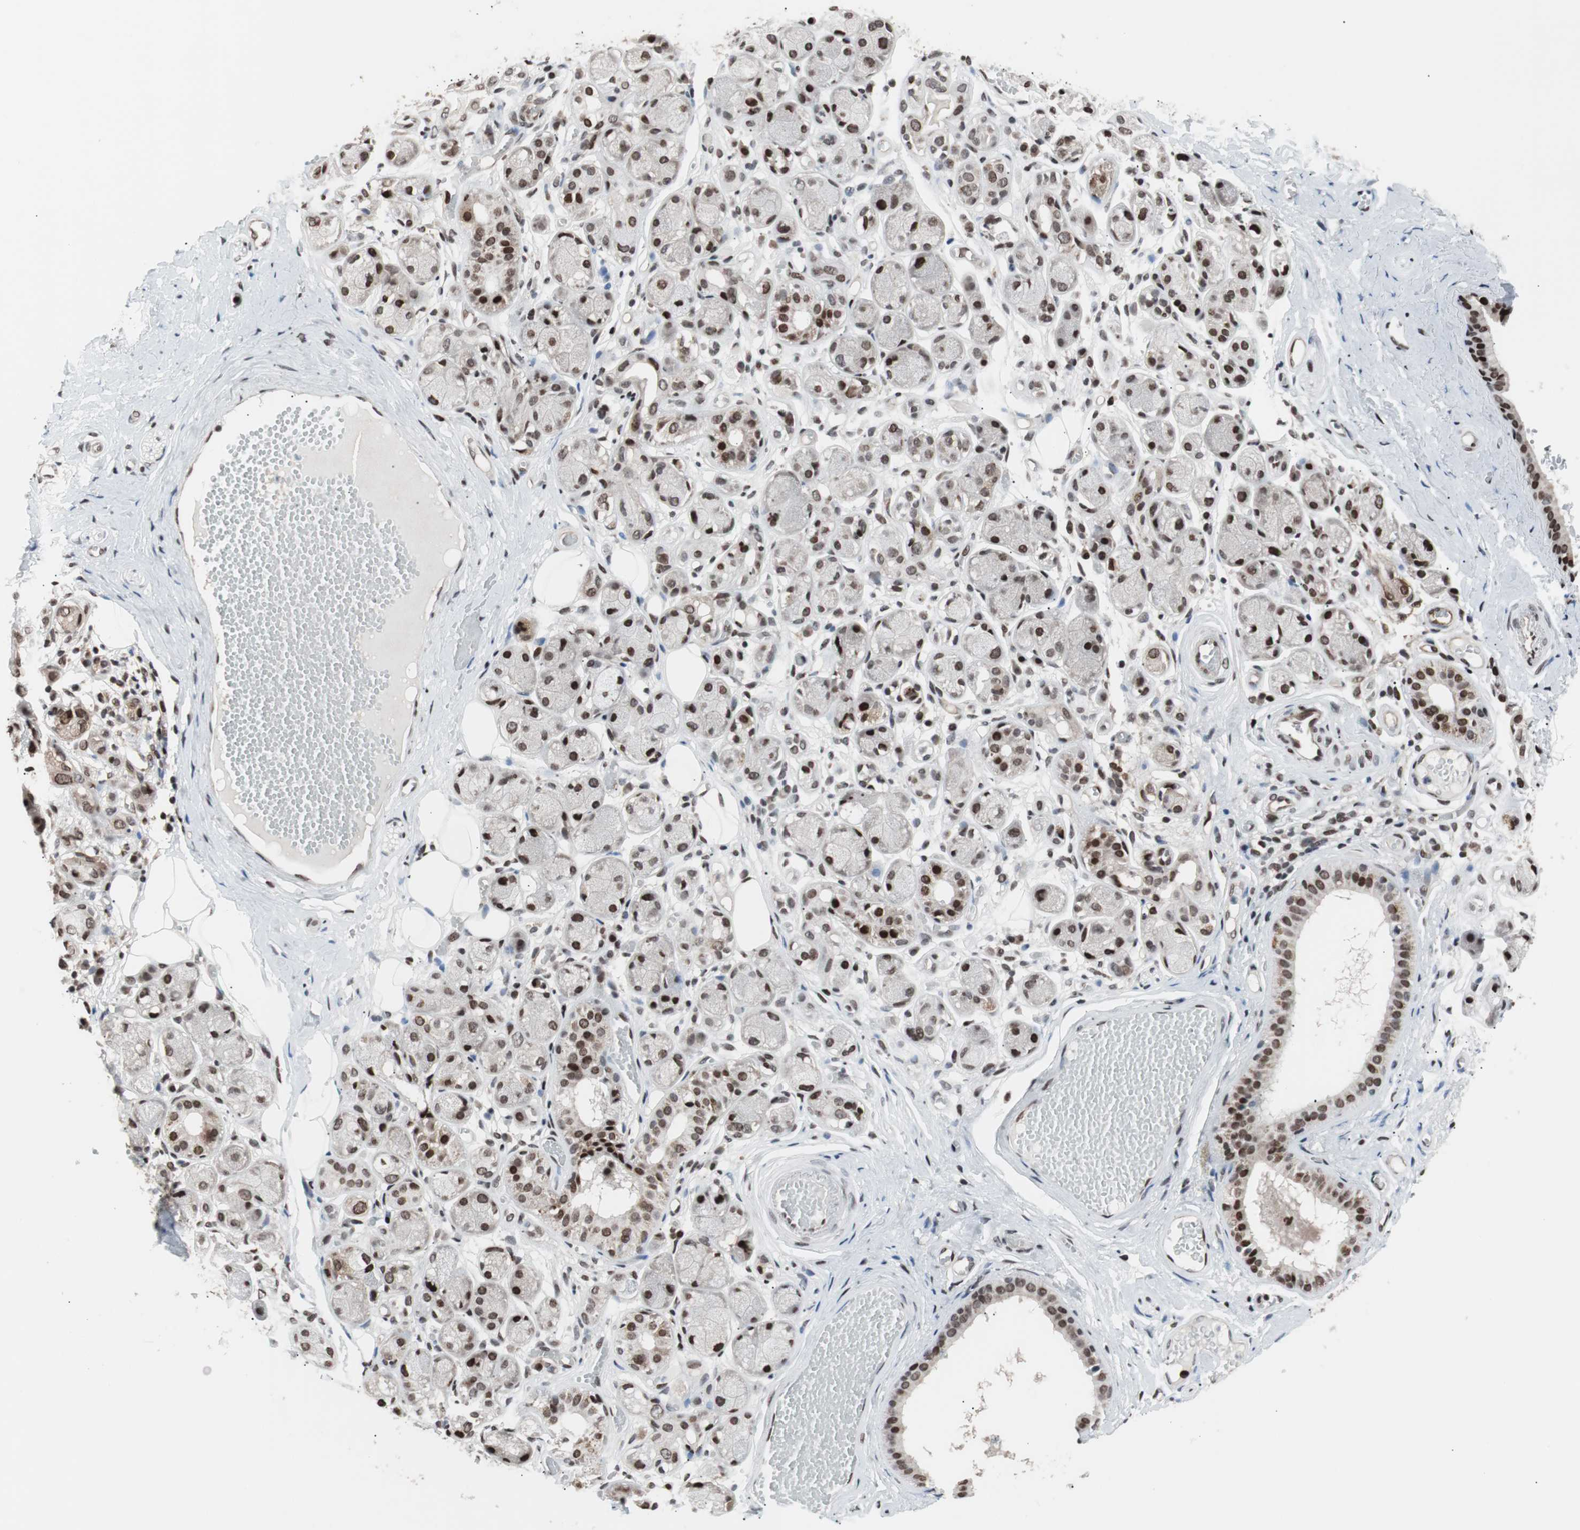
{"staining": {"intensity": "moderate", "quantity": ">75%", "location": "nuclear"}, "tissue": "adipose tissue", "cell_type": "Adipocytes", "image_type": "normal", "snomed": [{"axis": "morphology", "description": "Normal tissue, NOS"}, {"axis": "morphology", "description": "Inflammation, NOS"}, {"axis": "topography", "description": "Vascular tissue"}, {"axis": "topography", "description": "Salivary gland"}], "caption": "This histopathology image demonstrates IHC staining of normal adipose tissue, with medium moderate nuclear expression in approximately >75% of adipocytes.", "gene": "POGZ", "patient": {"sex": "female", "age": 75}}